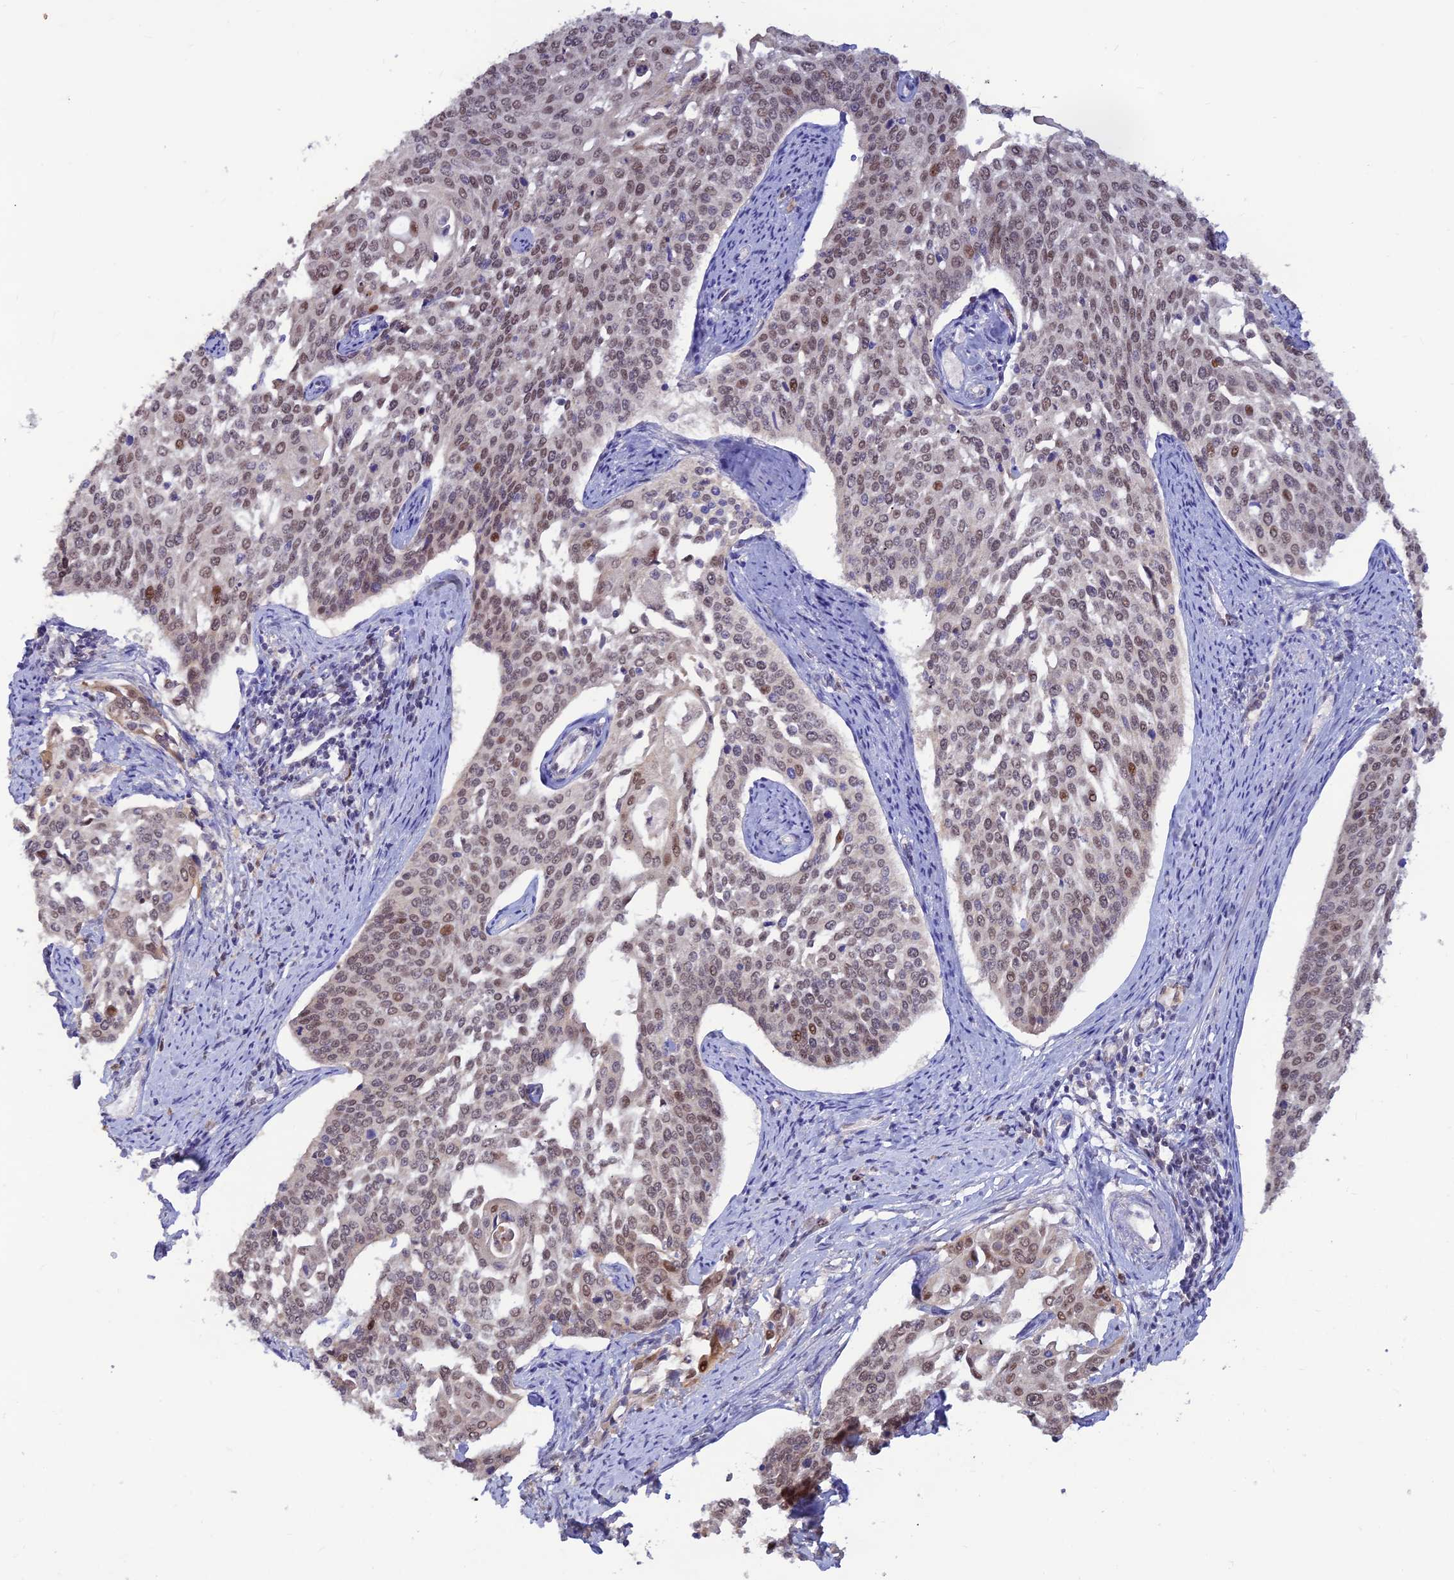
{"staining": {"intensity": "weak", "quantity": ">75%", "location": "nuclear"}, "tissue": "cervical cancer", "cell_type": "Tumor cells", "image_type": "cancer", "snomed": [{"axis": "morphology", "description": "Squamous cell carcinoma, NOS"}, {"axis": "topography", "description": "Cervix"}], "caption": "An IHC histopathology image of neoplastic tissue is shown. Protein staining in brown labels weak nuclear positivity in cervical squamous cell carcinoma within tumor cells.", "gene": "FASTKD5", "patient": {"sex": "female", "age": 44}}